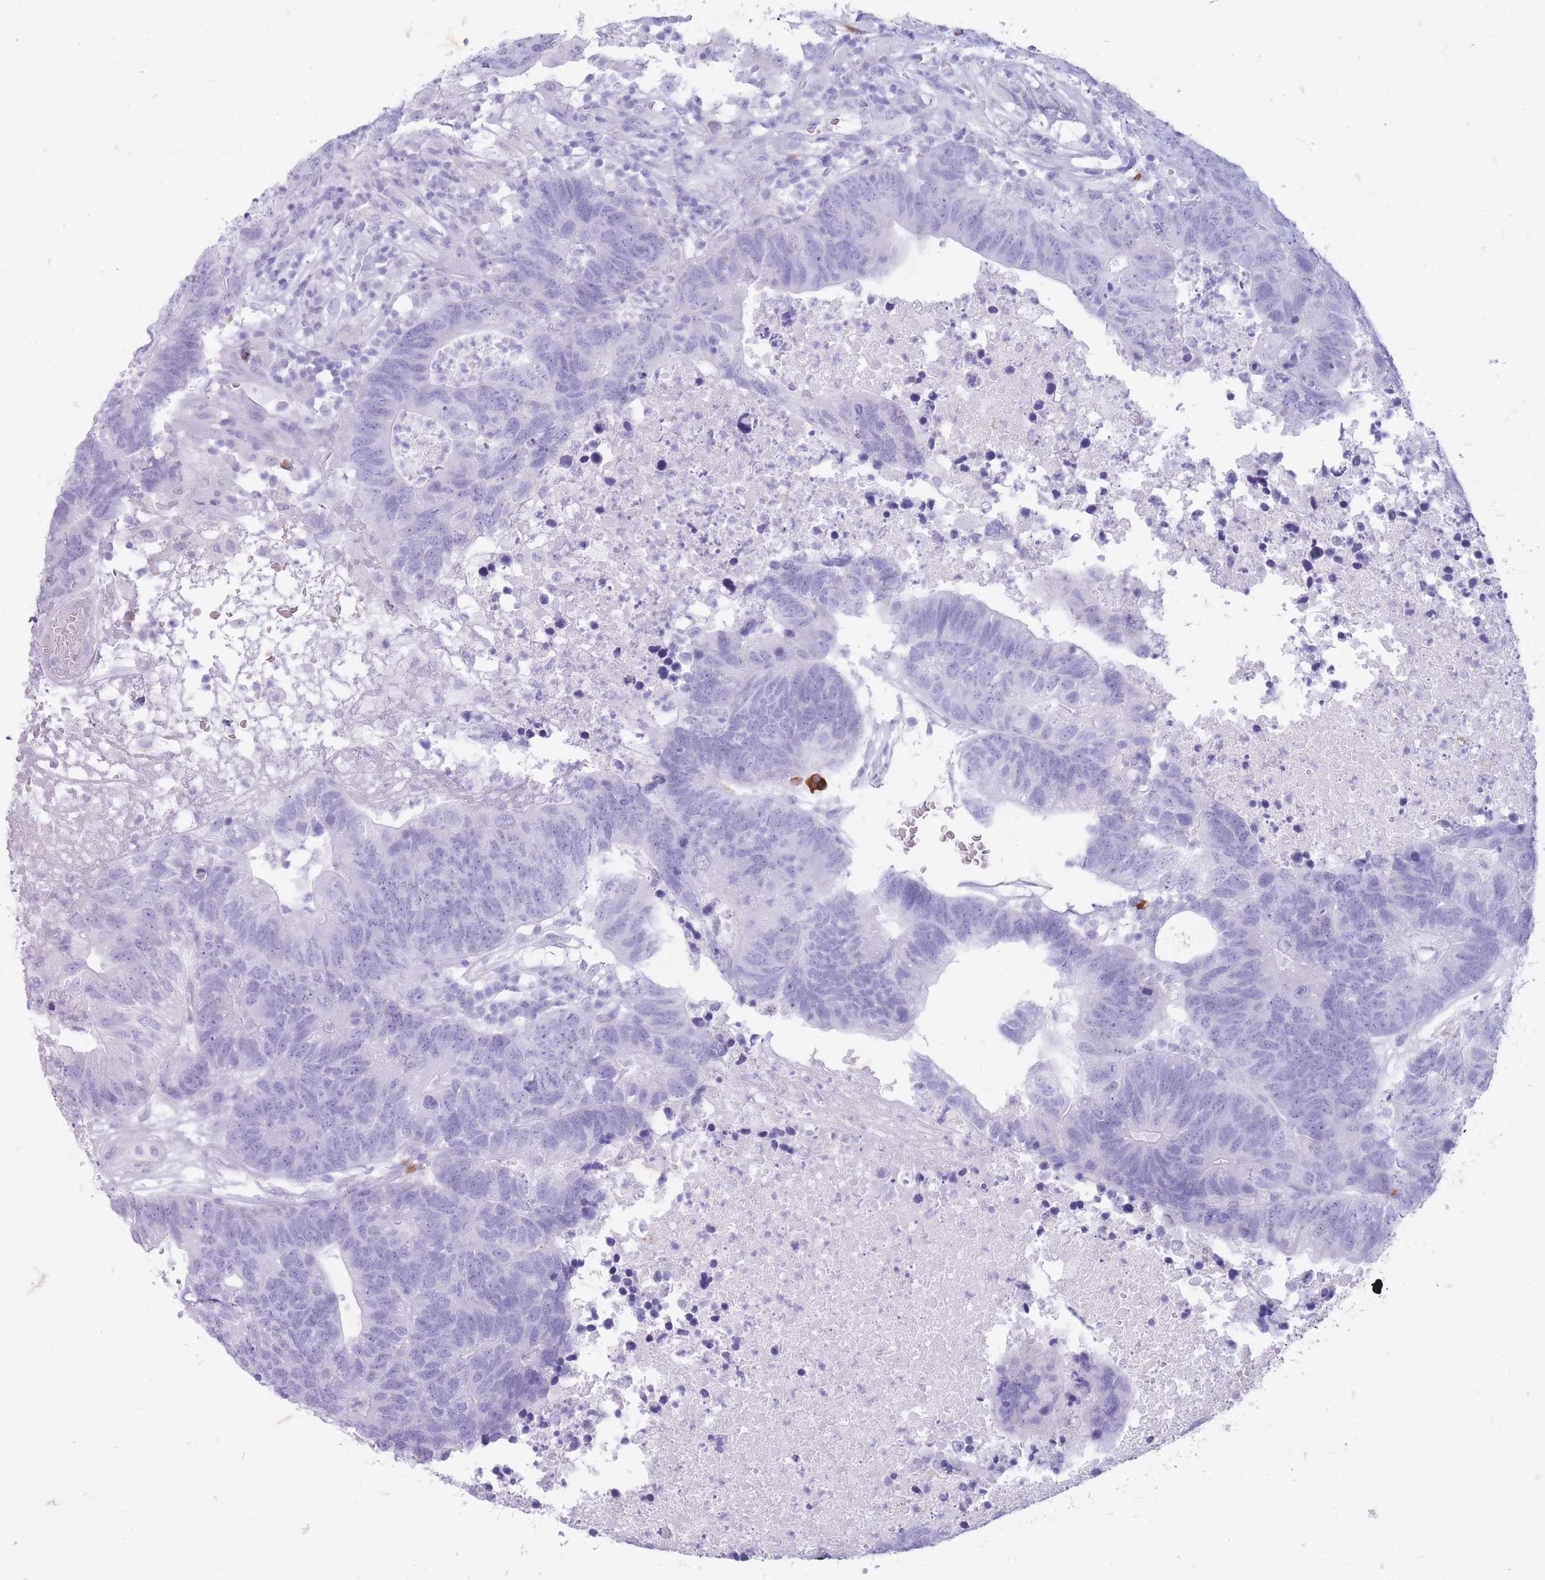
{"staining": {"intensity": "negative", "quantity": "none", "location": "none"}, "tissue": "colorectal cancer", "cell_type": "Tumor cells", "image_type": "cancer", "snomed": [{"axis": "morphology", "description": "Adenocarcinoma, NOS"}, {"axis": "topography", "description": "Colon"}], "caption": "Colorectal adenocarcinoma was stained to show a protein in brown. There is no significant positivity in tumor cells.", "gene": "ZFP37", "patient": {"sex": "female", "age": 48}}